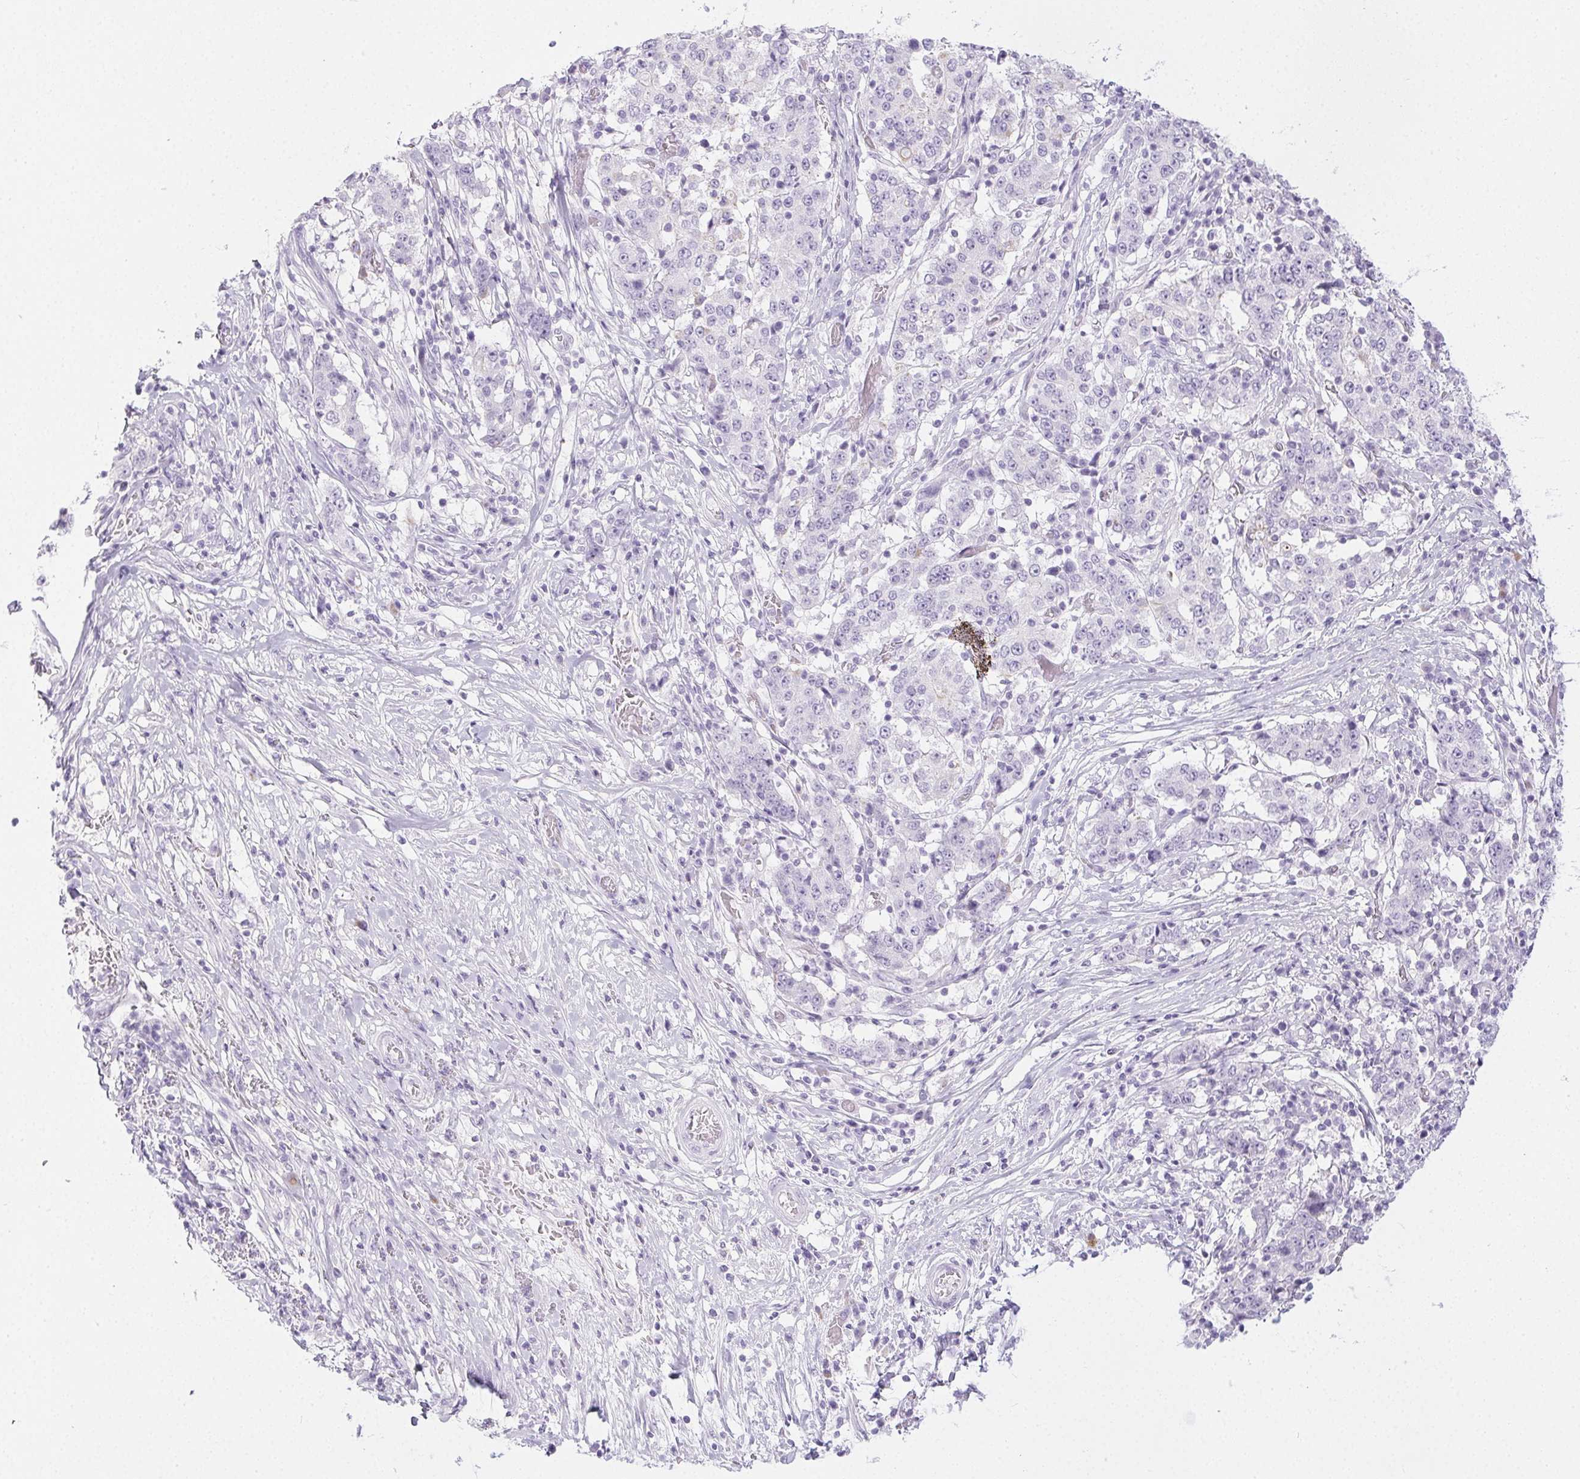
{"staining": {"intensity": "negative", "quantity": "none", "location": "none"}, "tissue": "stomach cancer", "cell_type": "Tumor cells", "image_type": "cancer", "snomed": [{"axis": "morphology", "description": "Adenocarcinoma, NOS"}, {"axis": "topography", "description": "Stomach"}], "caption": "The photomicrograph shows no staining of tumor cells in stomach adenocarcinoma.", "gene": "PI3", "patient": {"sex": "male", "age": 59}}